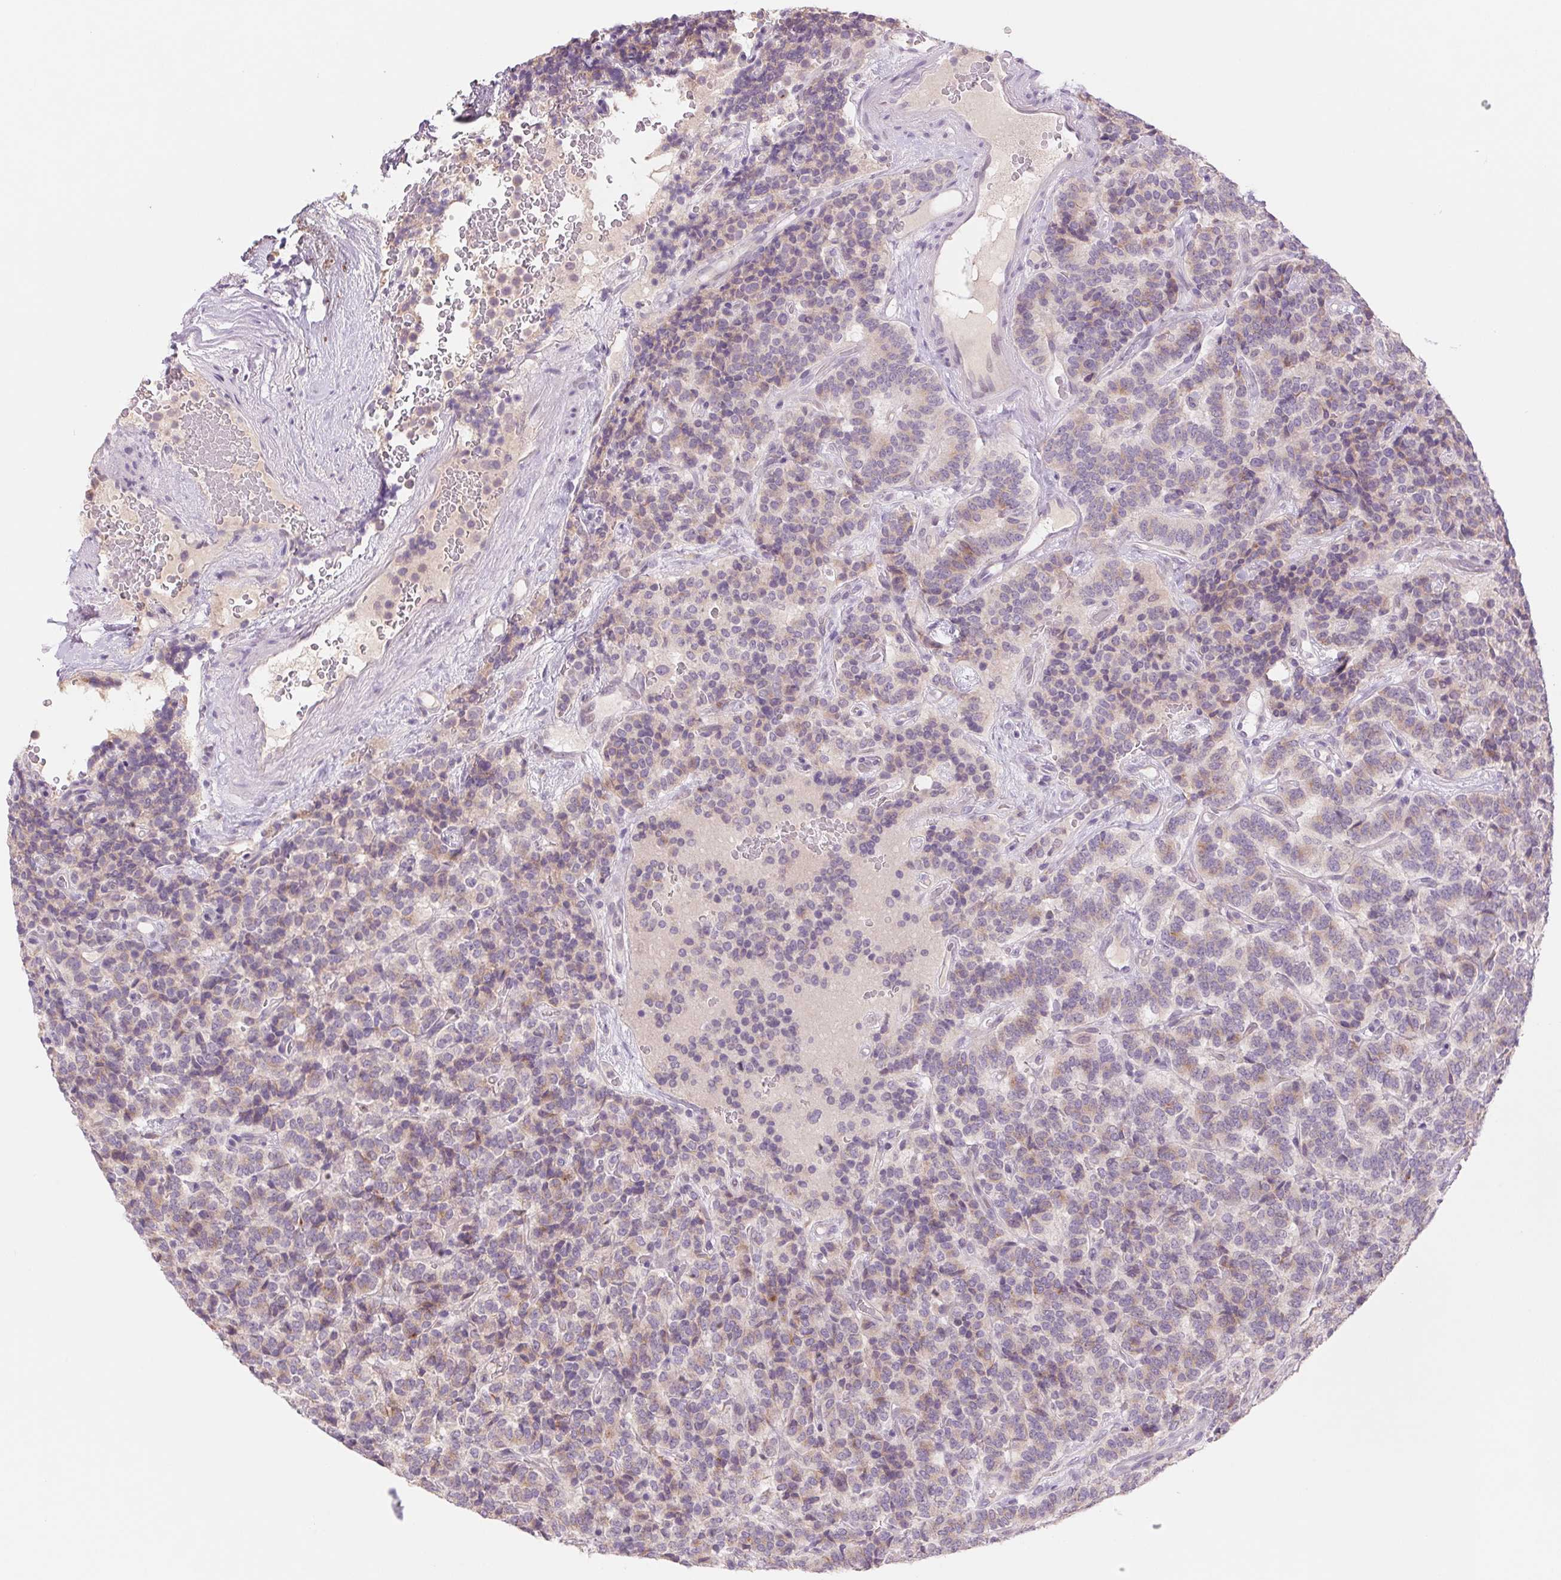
{"staining": {"intensity": "weak", "quantity": "25%-75%", "location": "cytoplasmic/membranous"}, "tissue": "carcinoid", "cell_type": "Tumor cells", "image_type": "cancer", "snomed": [{"axis": "morphology", "description": "Carcinoid, malignant, NOS"}, {"axis": "topography", "description": "Pancreas"}], "caption": "Immunohistochemical staining of human carcinoid (malignant) displays low levels of weak cytoplasmic/membranous expression in approximately 25%-75% of tumor cells. Using DAB (3,3'-diaminobenzidine) (brown) and hematoxylin (blue) stains, captured at high magnification using brightfield microscopy.", "gene": "KRT1", "patient": {"sex": "male", "age": 36}}